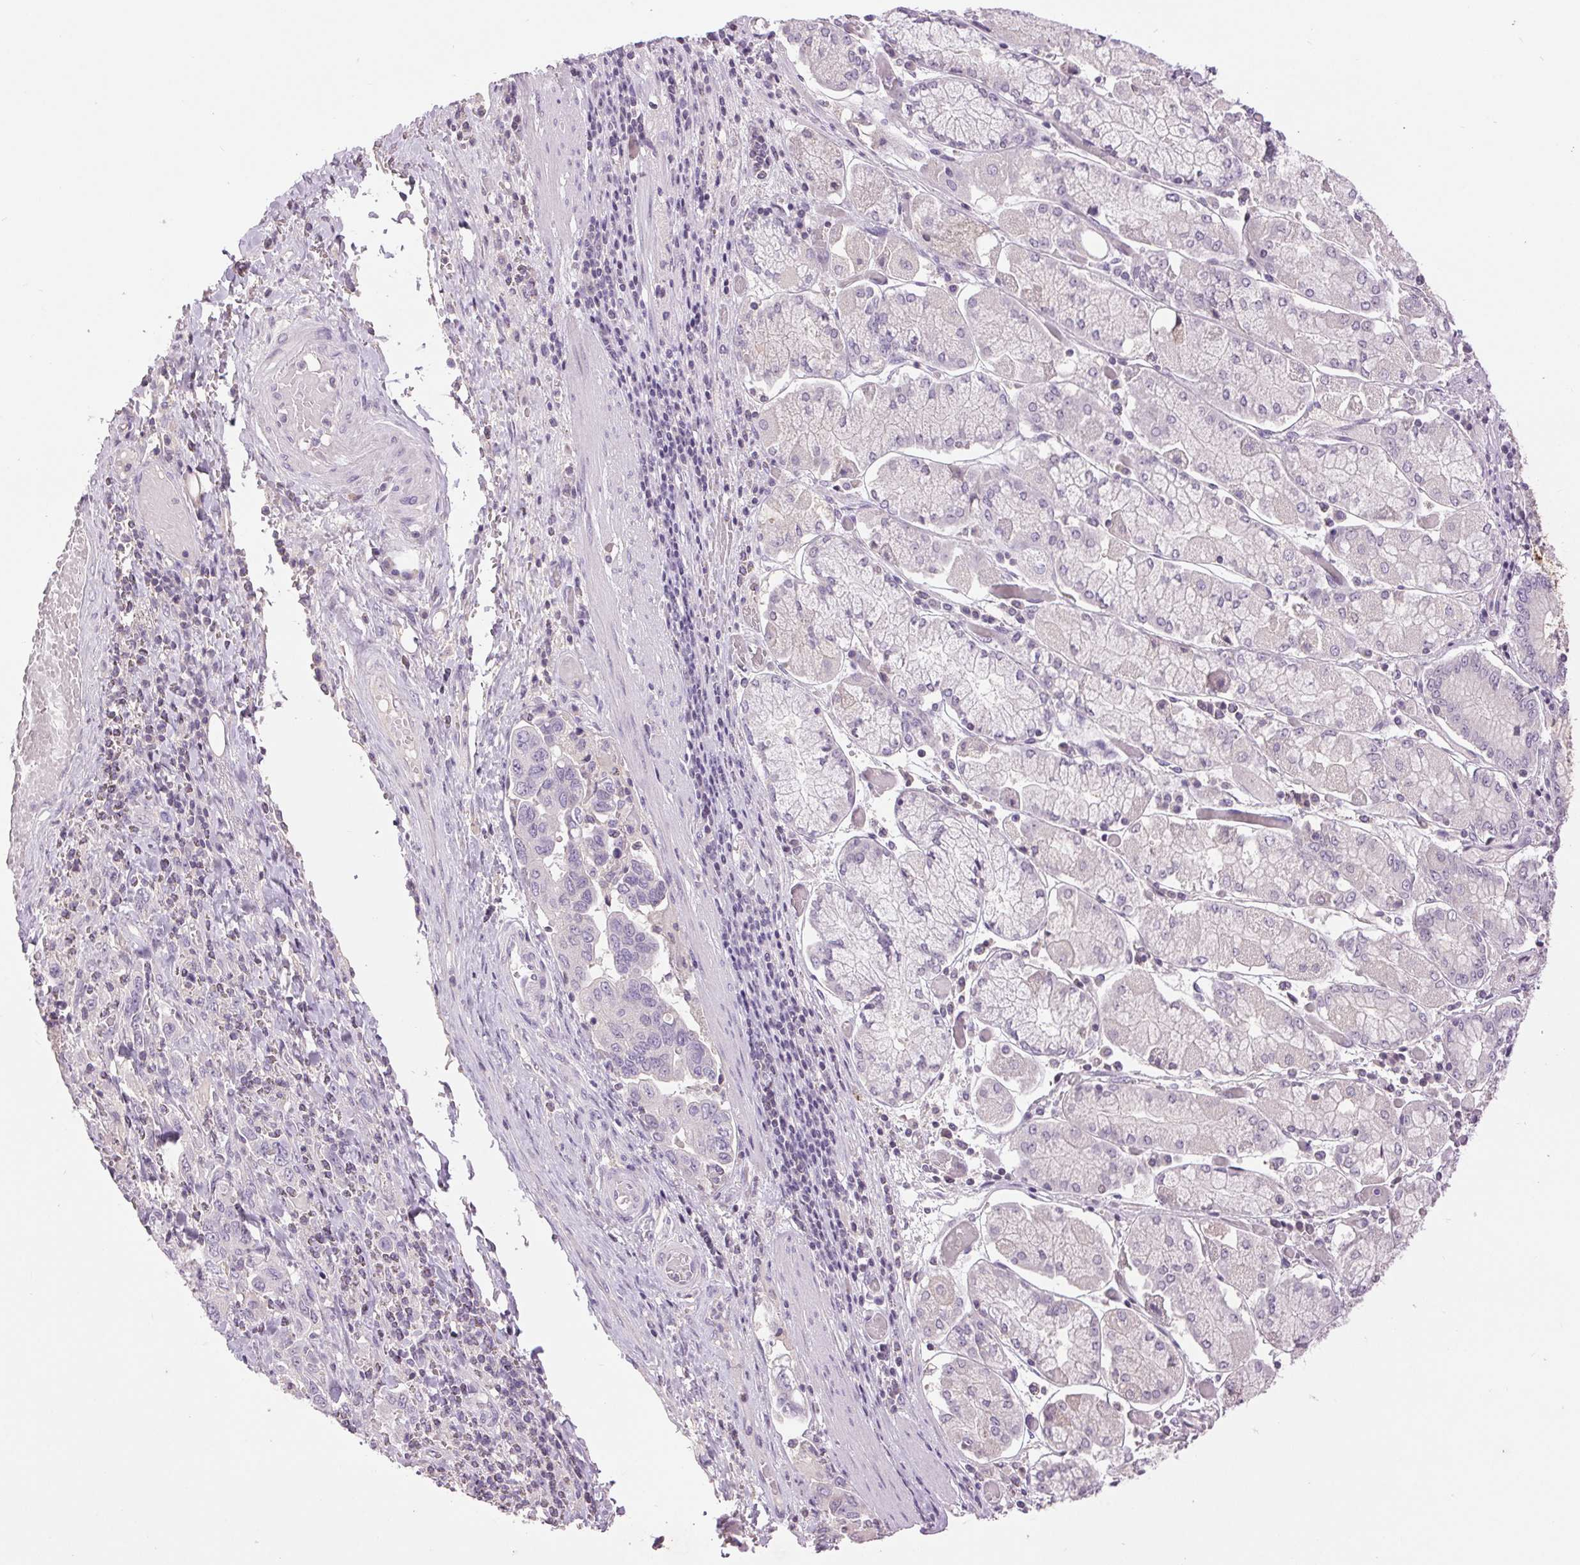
{"staining": {"intensity": "negative", "quantity": "none", "location": "none"}, "tissue": "stomach cancer", "cell_type": "Tumor cells", "image_type": "cancer", "snomed": [{"axis": "morphology", "description": "Adenocarcinoma, NOS"}, {"axis": "topography", "description": "Stomach, upper"}, {"axis": "topography", "description": "Stomach"}], "caption": "DAB (3,3'-diaminobenzidine) immunohistochemical staining of human stomach cancer shows no significant positivity in tumor cells.", "gene": "FXYD4", "patient": {"sex": "male", "age": 62}}